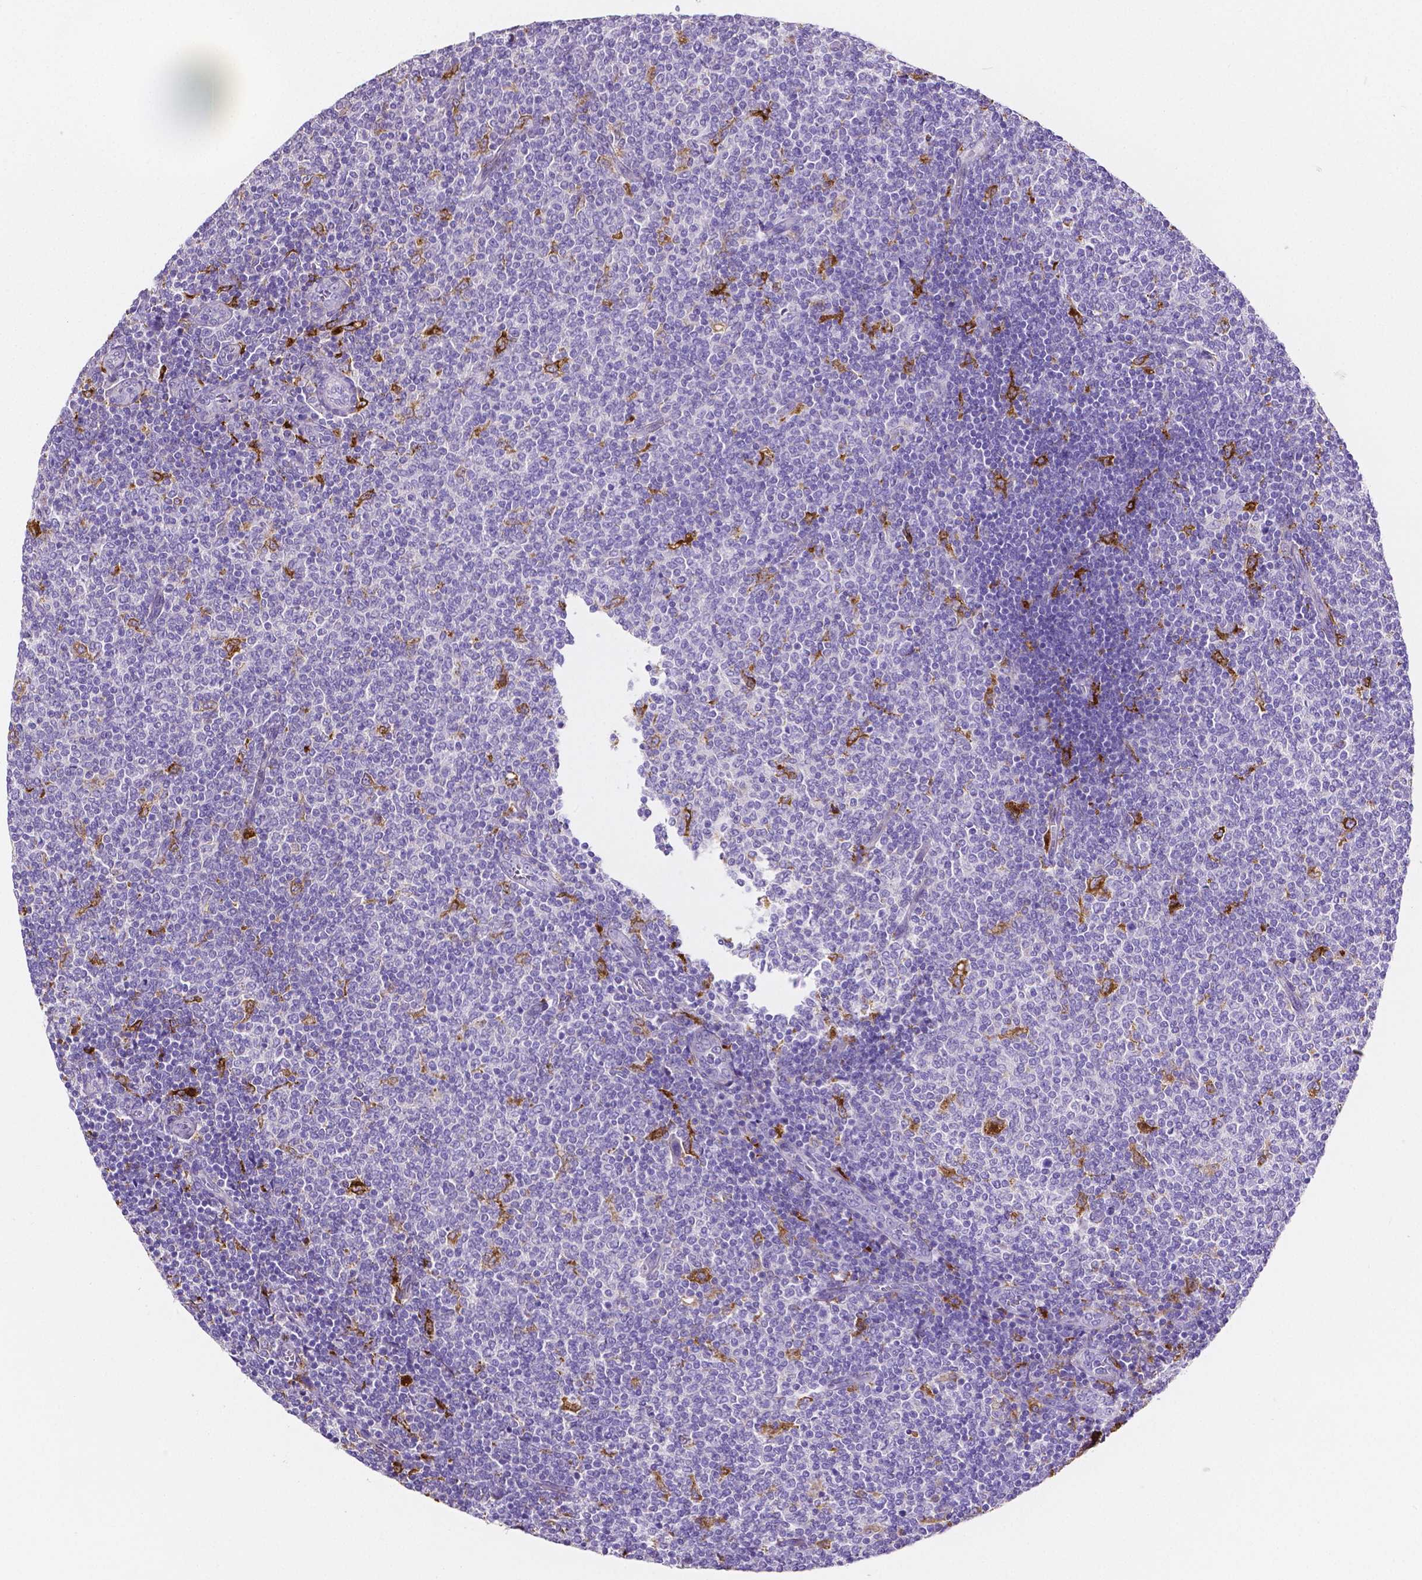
{"staining": {"intensity": "negative", "quantity": "none", "location": "none"}, "tissue": "lymphoma", "cell_type": "Tumor cells", "image_type": "cancer", "snomed": [{"axis": "morphology", "description": "Malignant lymphoma, non-Hodgkin's type, Low grade"}, {"axis": "topography", "description": "Lymph node"}], "caption": "The IHC image has no significant expression in tumor cells of lymphoma tissue.", "gene": "MMP9", "patient": {"sex": "male", "age": 52}}